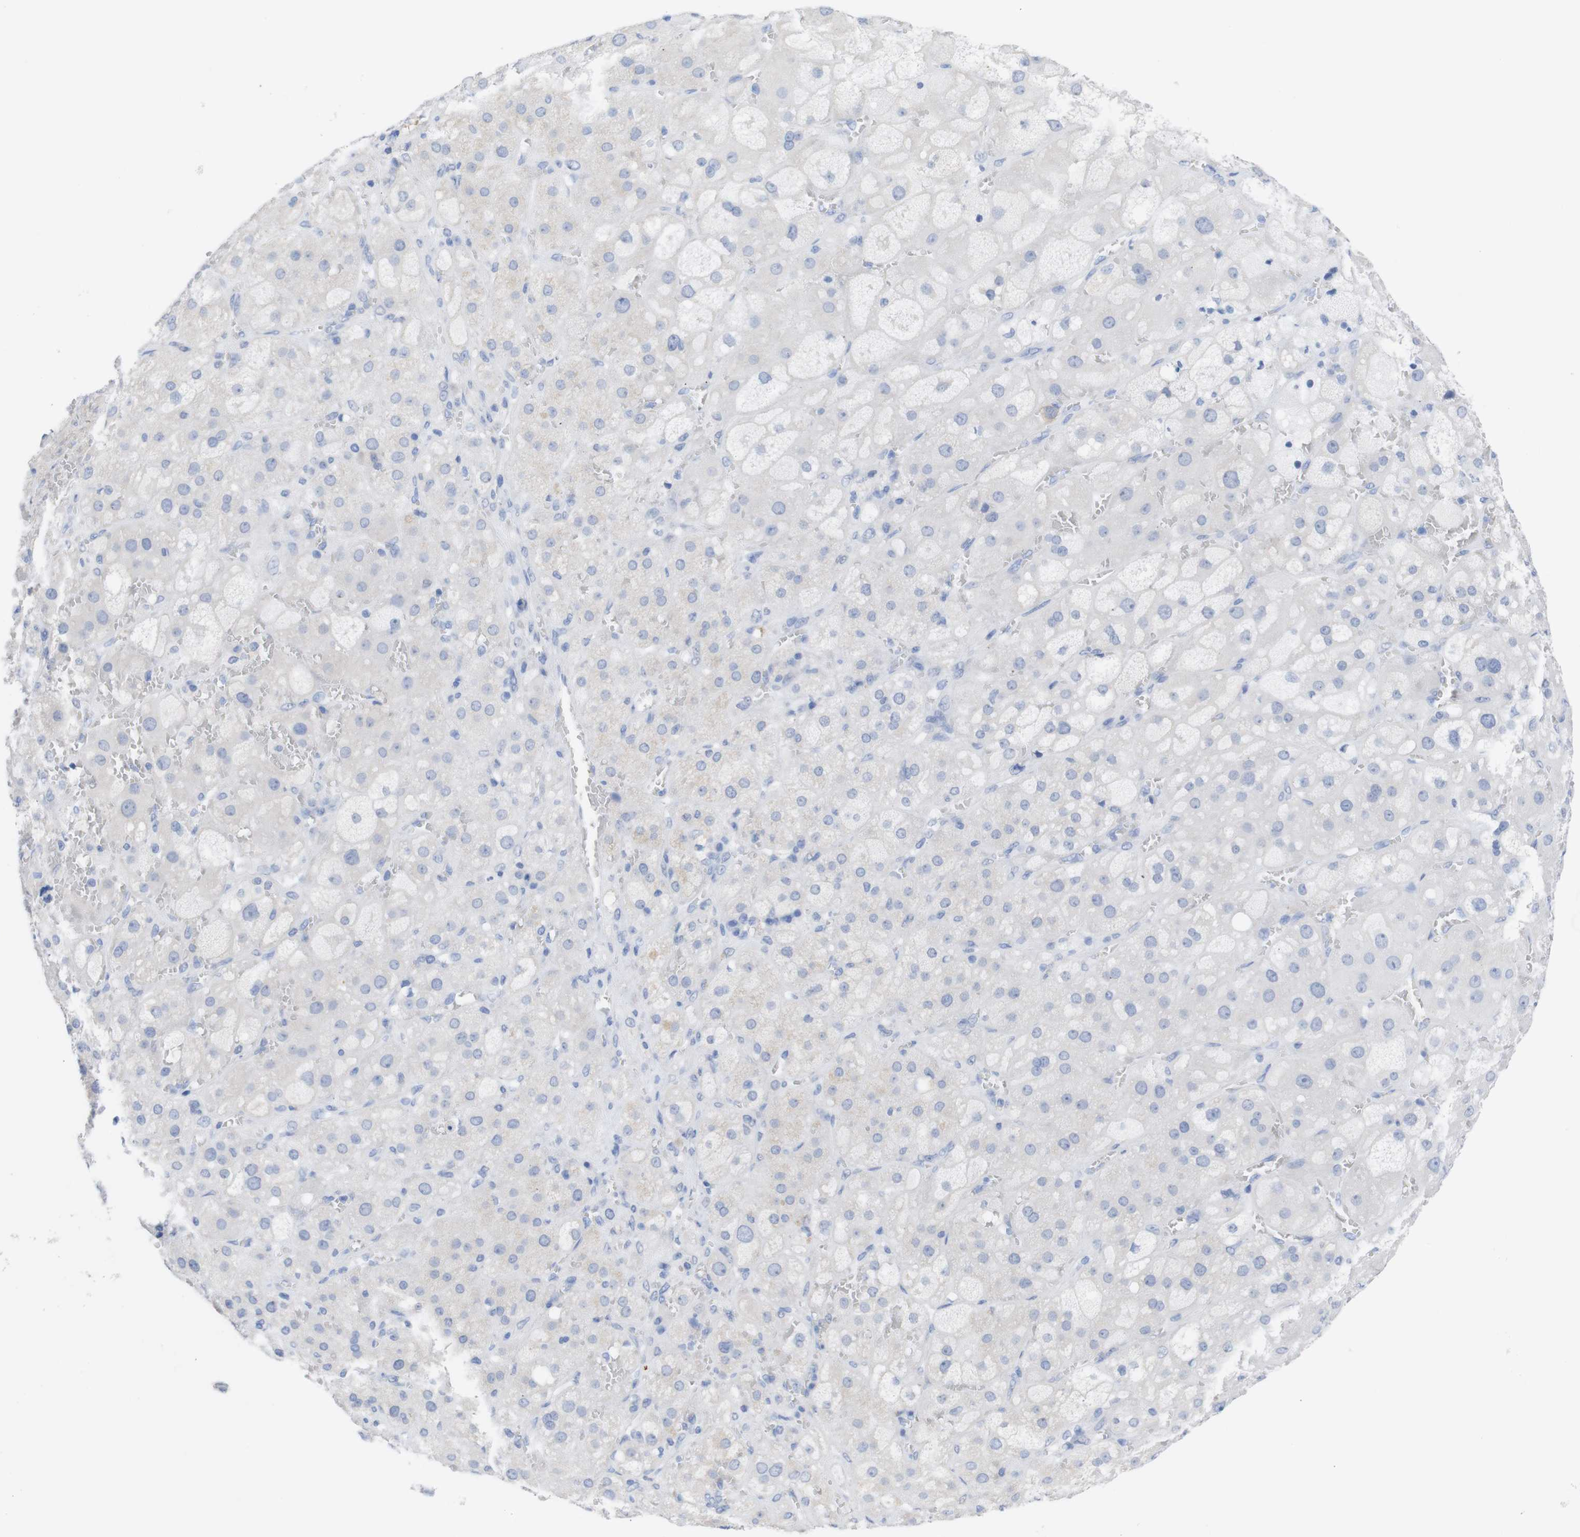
{"staining": {"intensity": "negative", "quantity": "none", "location": "none"}, "tissue": "adrenal gland", "cell_type": "Glandular cells", "image_type": "normal", "snomed": [{"axis": "morphology", "description": "Normal tissue, NOS"}, {"axis": "topography", "description": "Adrenal gland"}], "caption": "Adrenal gland stained for a protein using immunohistochemistry displays no staining glandular cells.", "gene": "PNMA1", "patient": {"sex": "female", "age": 47}}